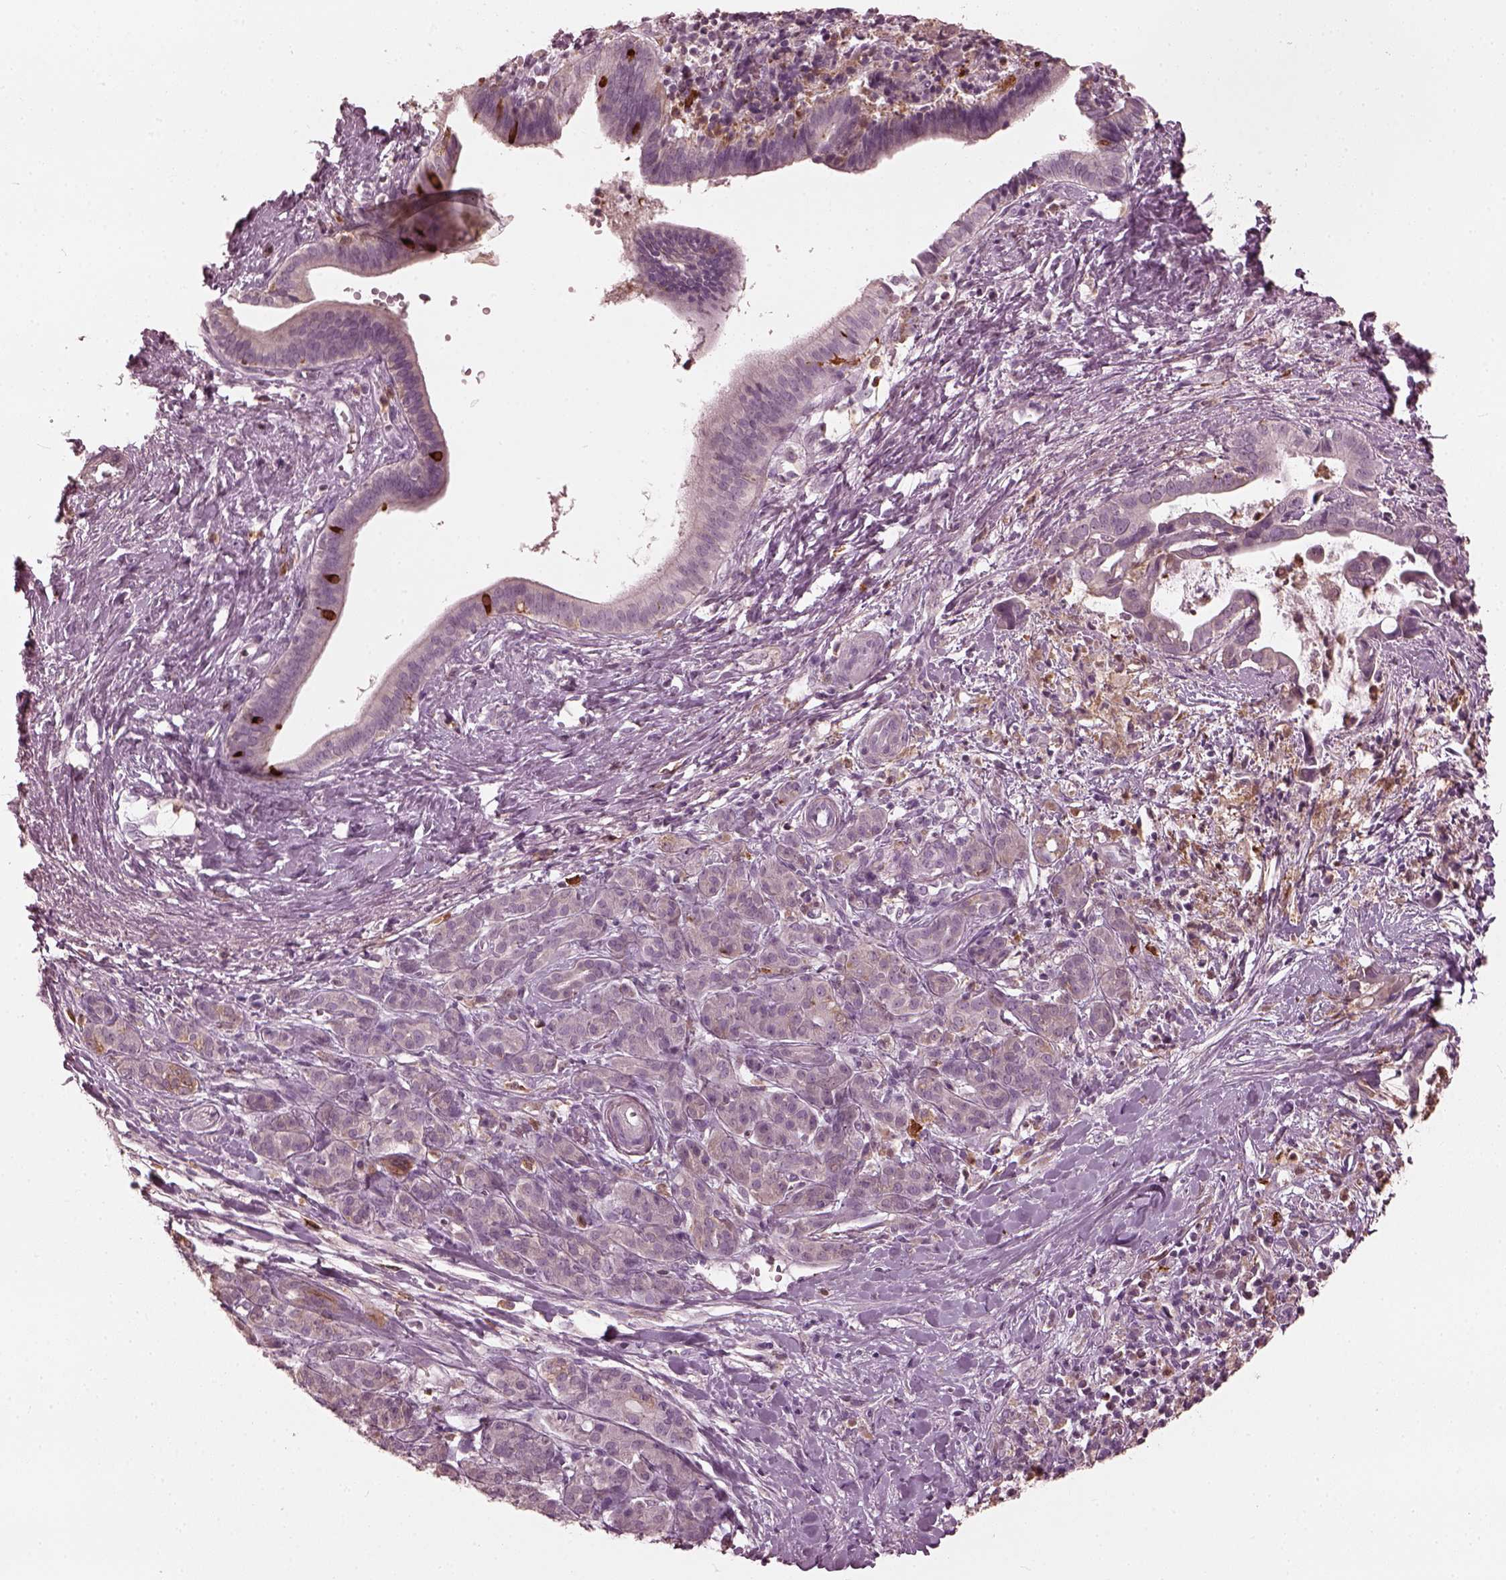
{"staining": {"intensity": "negative", "quantity": "none", "location": "none"}, "tissue": "pancreatic cancer", "cell_type": "Tumor cells", "image_type": "cancer", "snomed": [{"axis": "morphology", "description": "Adenocarcinoma, NOS"}, {"axis": "topography", "description": "Pancreas"}], "caption": "IHC image of human pancreatic cancer stained for a protein (brown), which shows no positivity in tumor cells.", "gene": "PSTPIP2", "patient": {"sex": "male", "age": 61}}